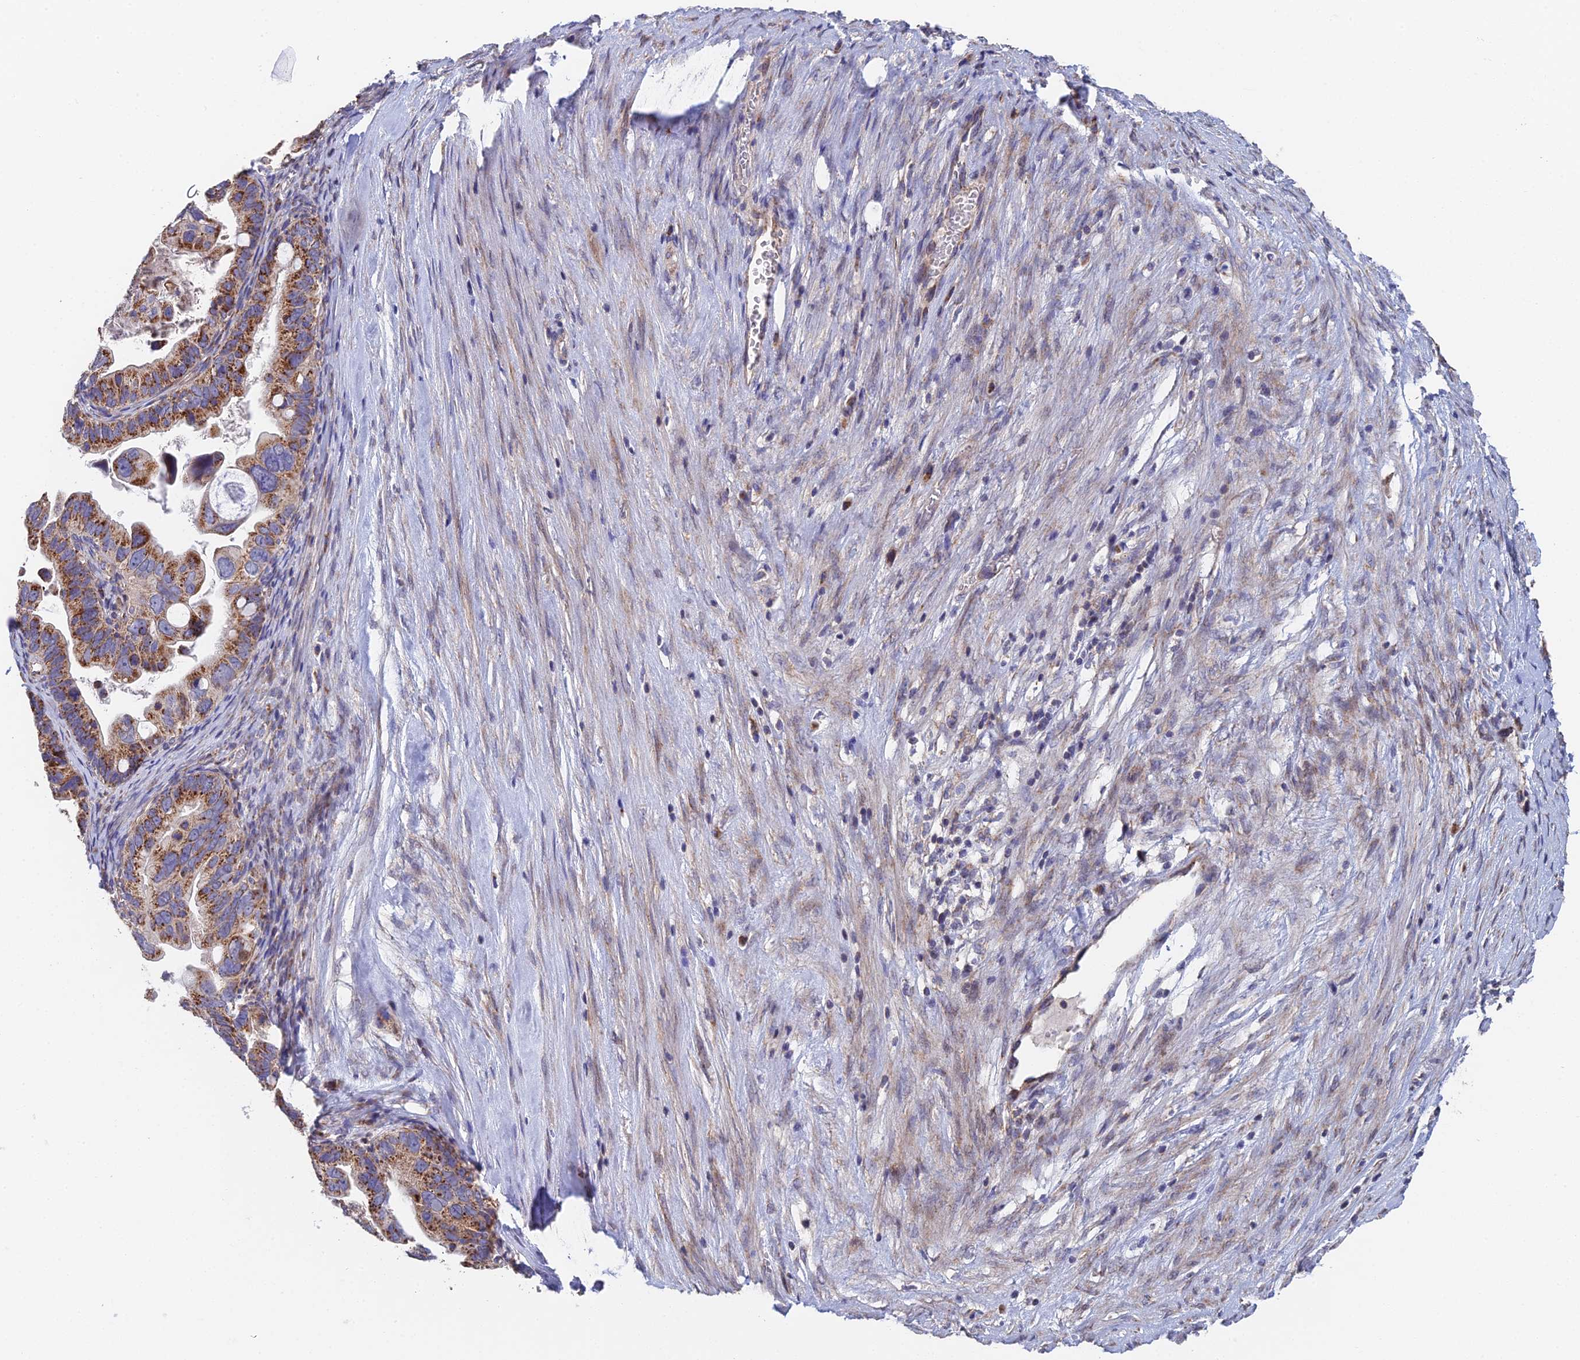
{"staining": {"intensity": "strong", "quantity": "25%-75%", "location": "cytoplasmic/membranous"}, "tissue": "ovarian cancer", "cell_type": "Tumor cells", "image_type": "cancer", "snomed": [{"axis": "morphology", "description": "Cystadenocarcinoma, serous, NOS"}, {"axis": "topography", "description": "Ovary"}], "caption": "Human ovarian serous cystadenocarcinoma stained with a protein marker displays strong staining in tumor cells.", "gene": "ECSIT", "patient": {"sex": "female", "age": 56}}